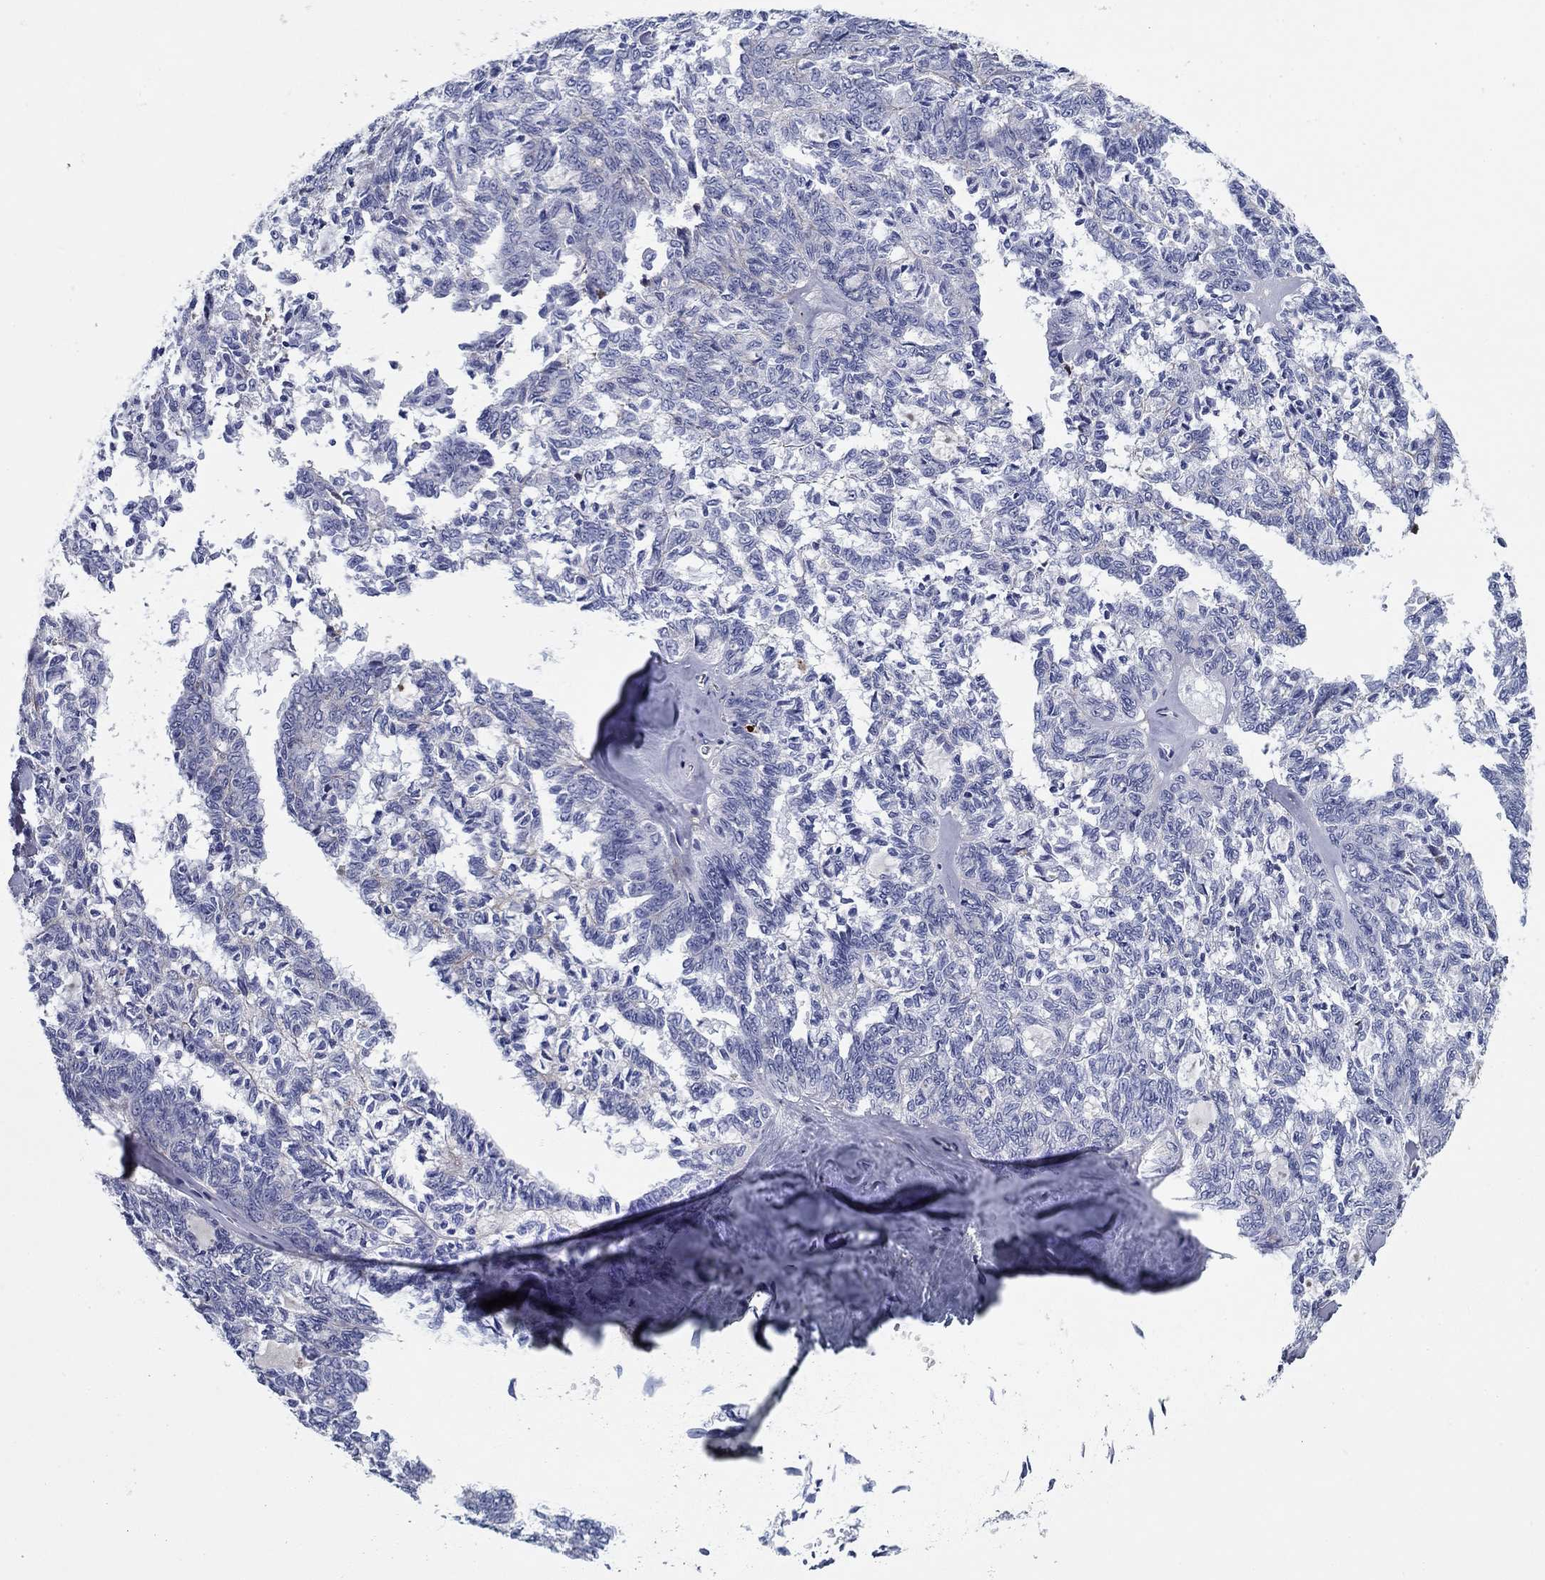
{"staining": {"intensity": "negative", "quantity": "none", "location": "none"}, "tissue": "ovarian cancer", "cell_type": "Tumor cells", "image_type": "cancer", "snomed": [{"axis": "morphology", "description": "Cystadenocarcinoma, serous, NOS"}, {"axis": "topography", "description": "Ovary"}], "caption": "Immunohistochemistry (IHC) micrograph of neoplastic tissue: ovarian cancer stained with DAB (3,3'-diaminobenzidine) displays no significant protein positivity in tumor cells.", "gene": "GPC1", "patient": {"sex": "female", "age": 71}}